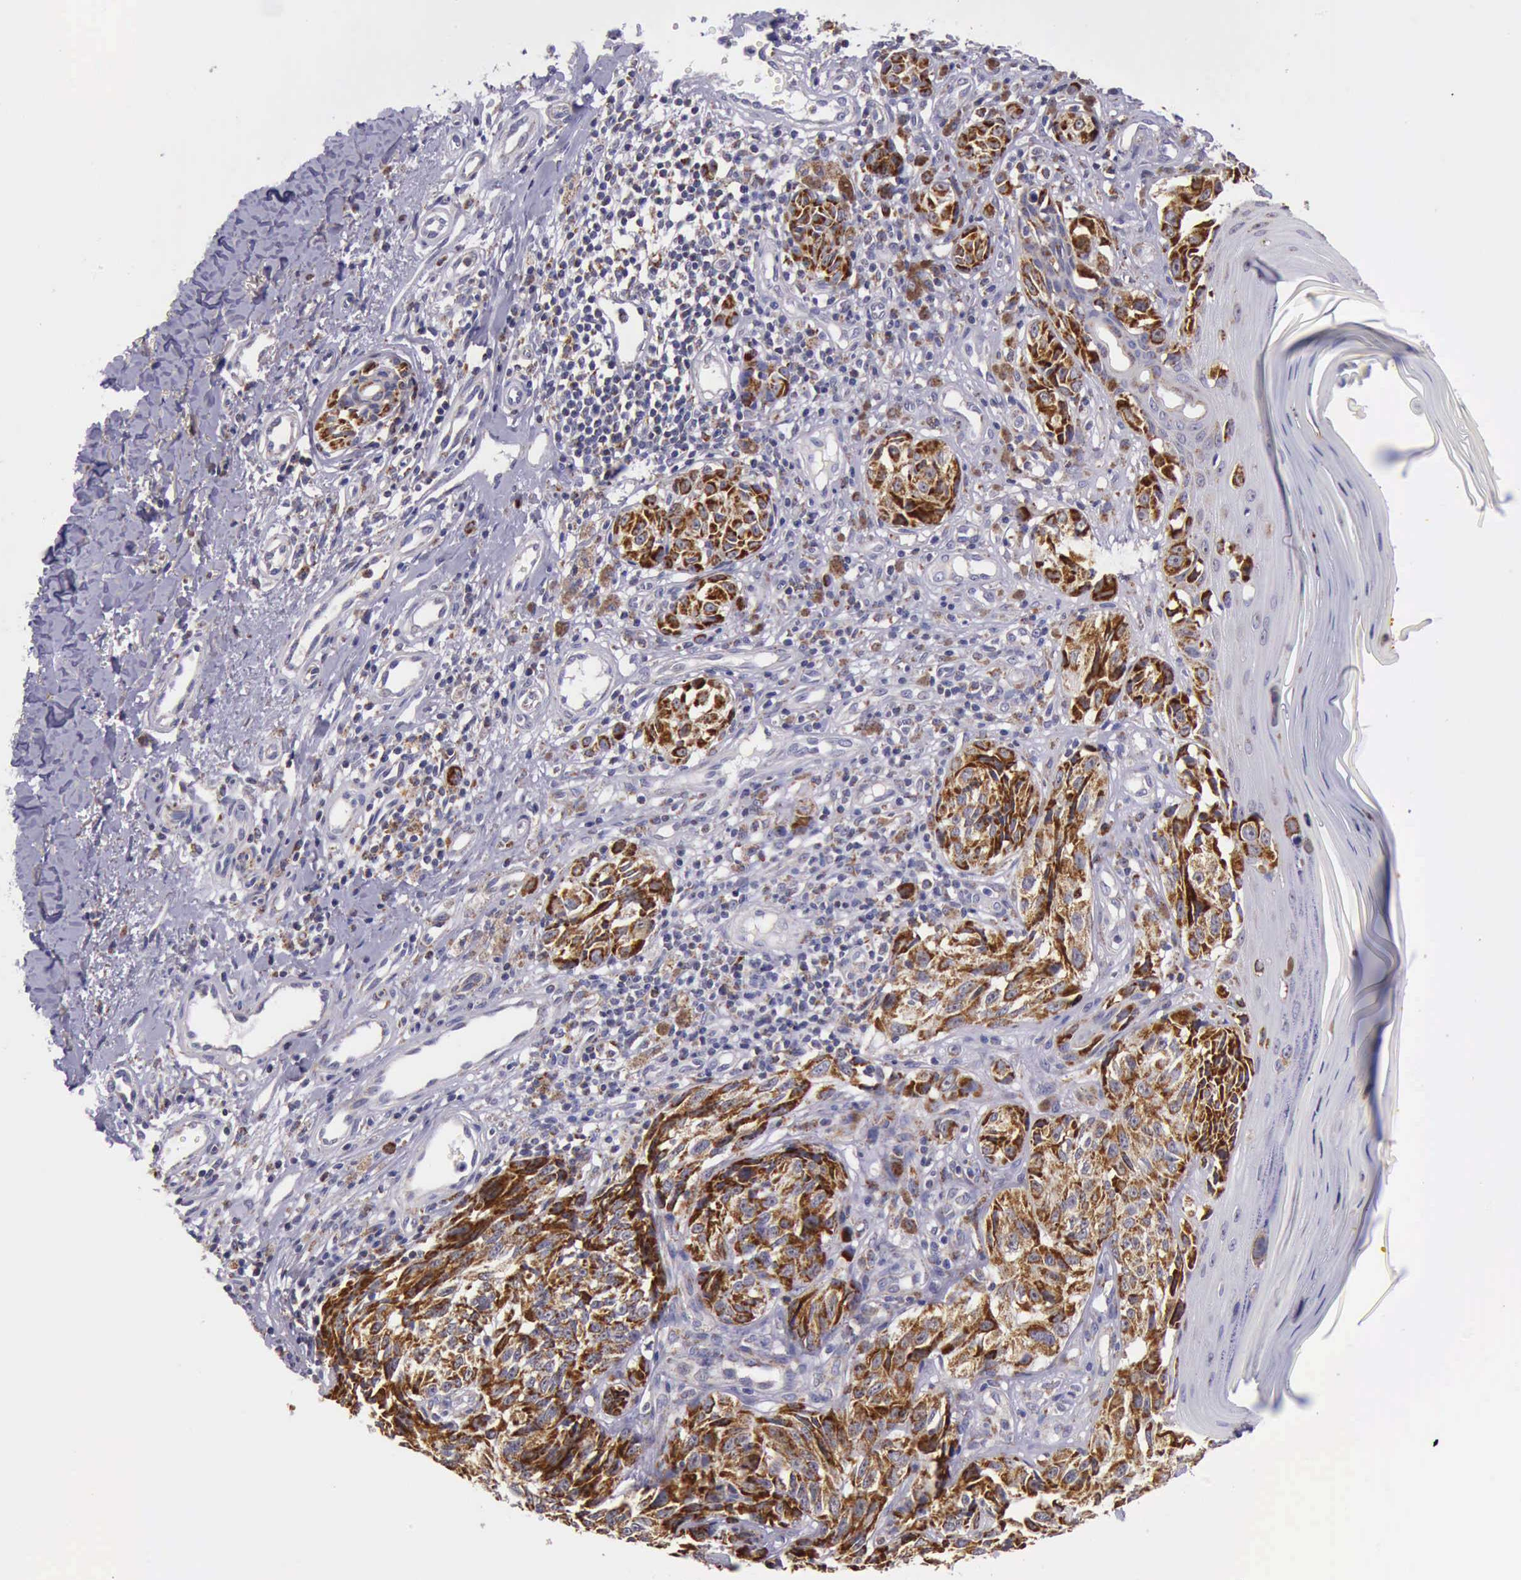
{"staining": {"intensity": "strong", "quantity": ">75%", "location": "cytoplasmic/membranous"}, "tissue": "melanoma", "cell_type": "Tumor cells", "image_type": "cancer", "snomed": [{"axis": "morphology", "description": "Malignant melanoma, NOS"}, {"axis": "topography", "description": "Skin"}], "caption": "Malignant melanoma stained for a protein demonstrates strong cytoplasmic/membranous positivity in tumor cells.", "gene": "TXN2", "patient": {"sex": "male", "age": 67}}